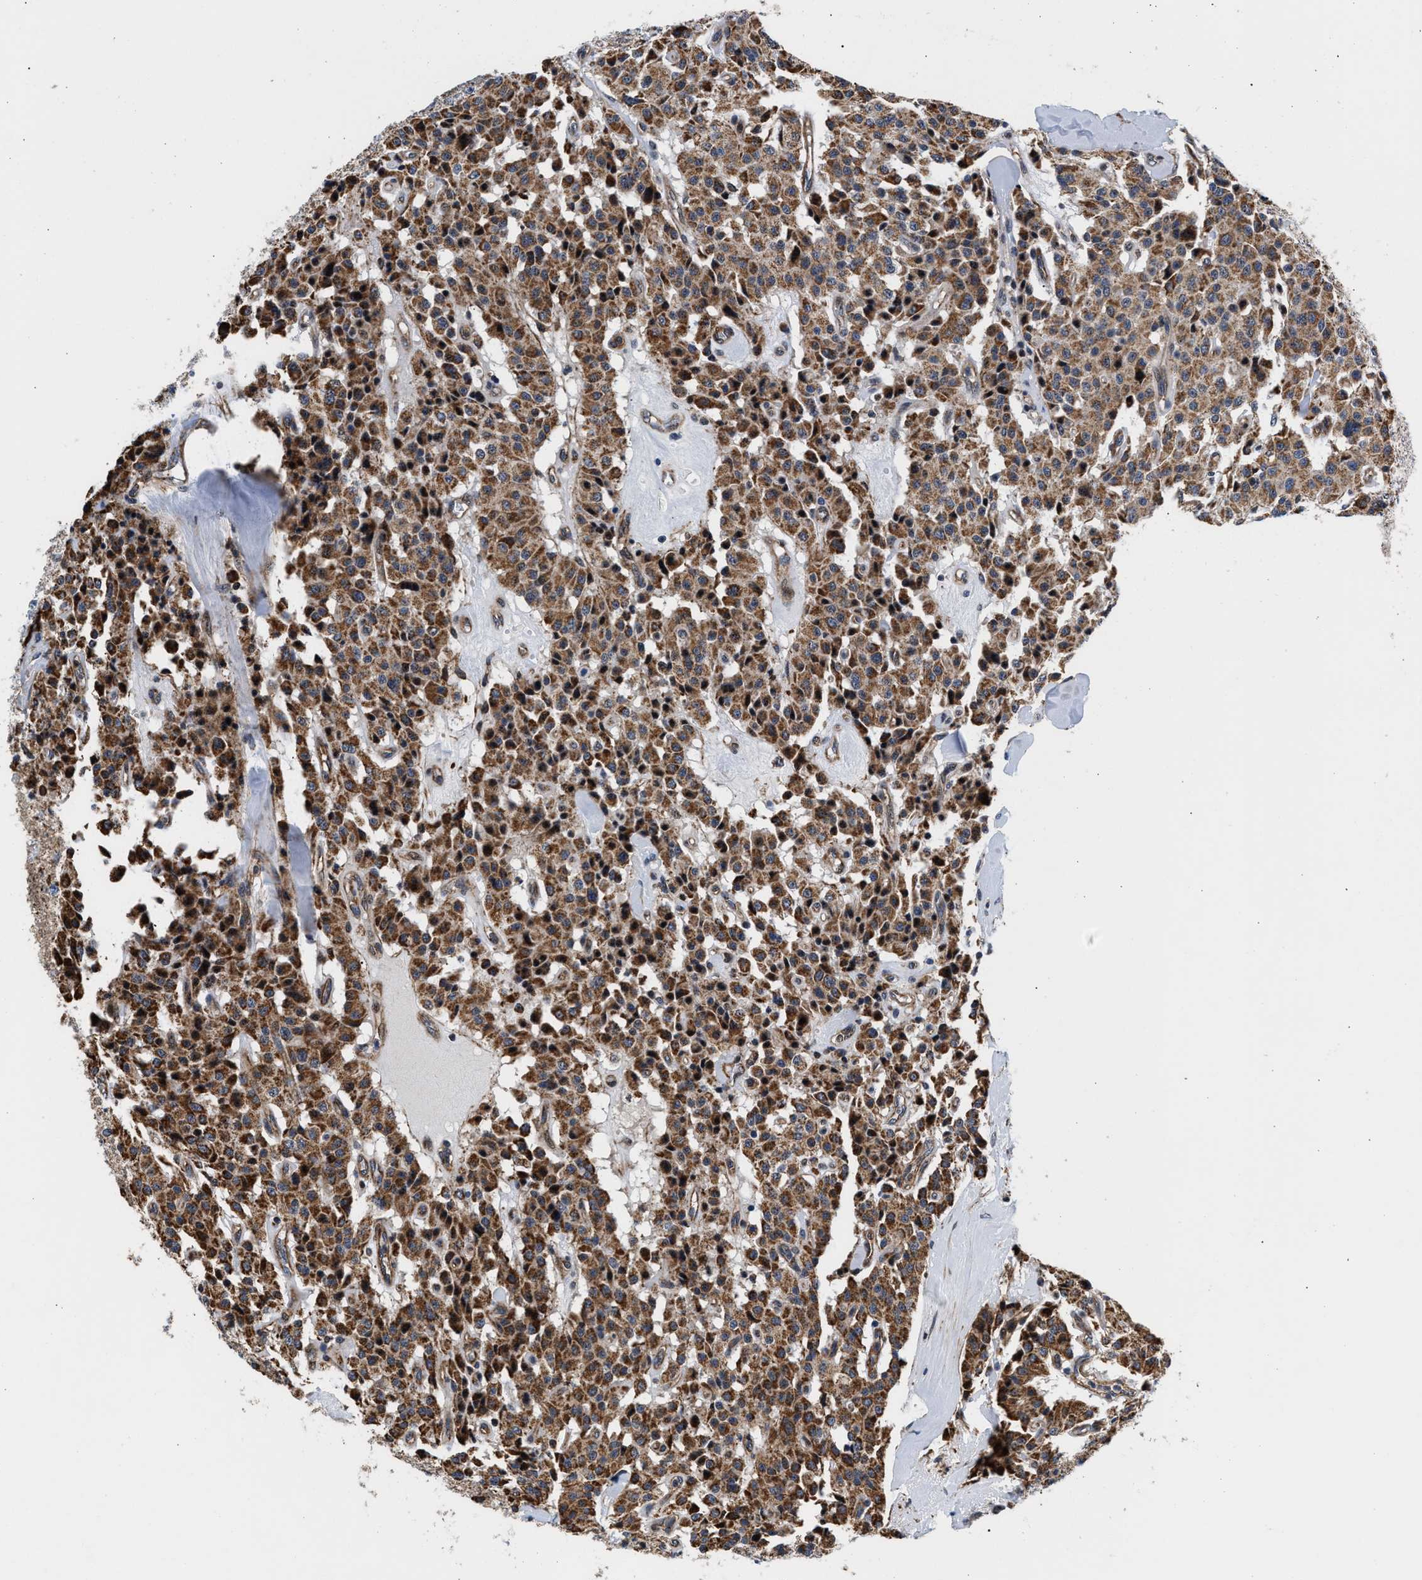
{"staining": {"intensity": "moderate", "quantity": ">75%", "location": "cytoplasmic/membranous"}, "tissue": "carcinoid", "cell_type": "Tumor cells", "image_type": "cancer", "snomed": [{"axis": "morphology", "description": "Carcinoid, malignant, NOS"}, {"axis": "topography", "description": "Lung"}], "caption": "Immunohistochemistry photomicrograph of neoplastic tissue: malignant carcinoid stained using immunohistochemistry demonstrates medium levels of moderate protein expression localized specifically in the cytoplasmic/membranous of tumor cells, appearing as a cytoplasmic/membranous brown color.", "gene": "SGK1", "patient": {"sex": "male", "age": 30}}